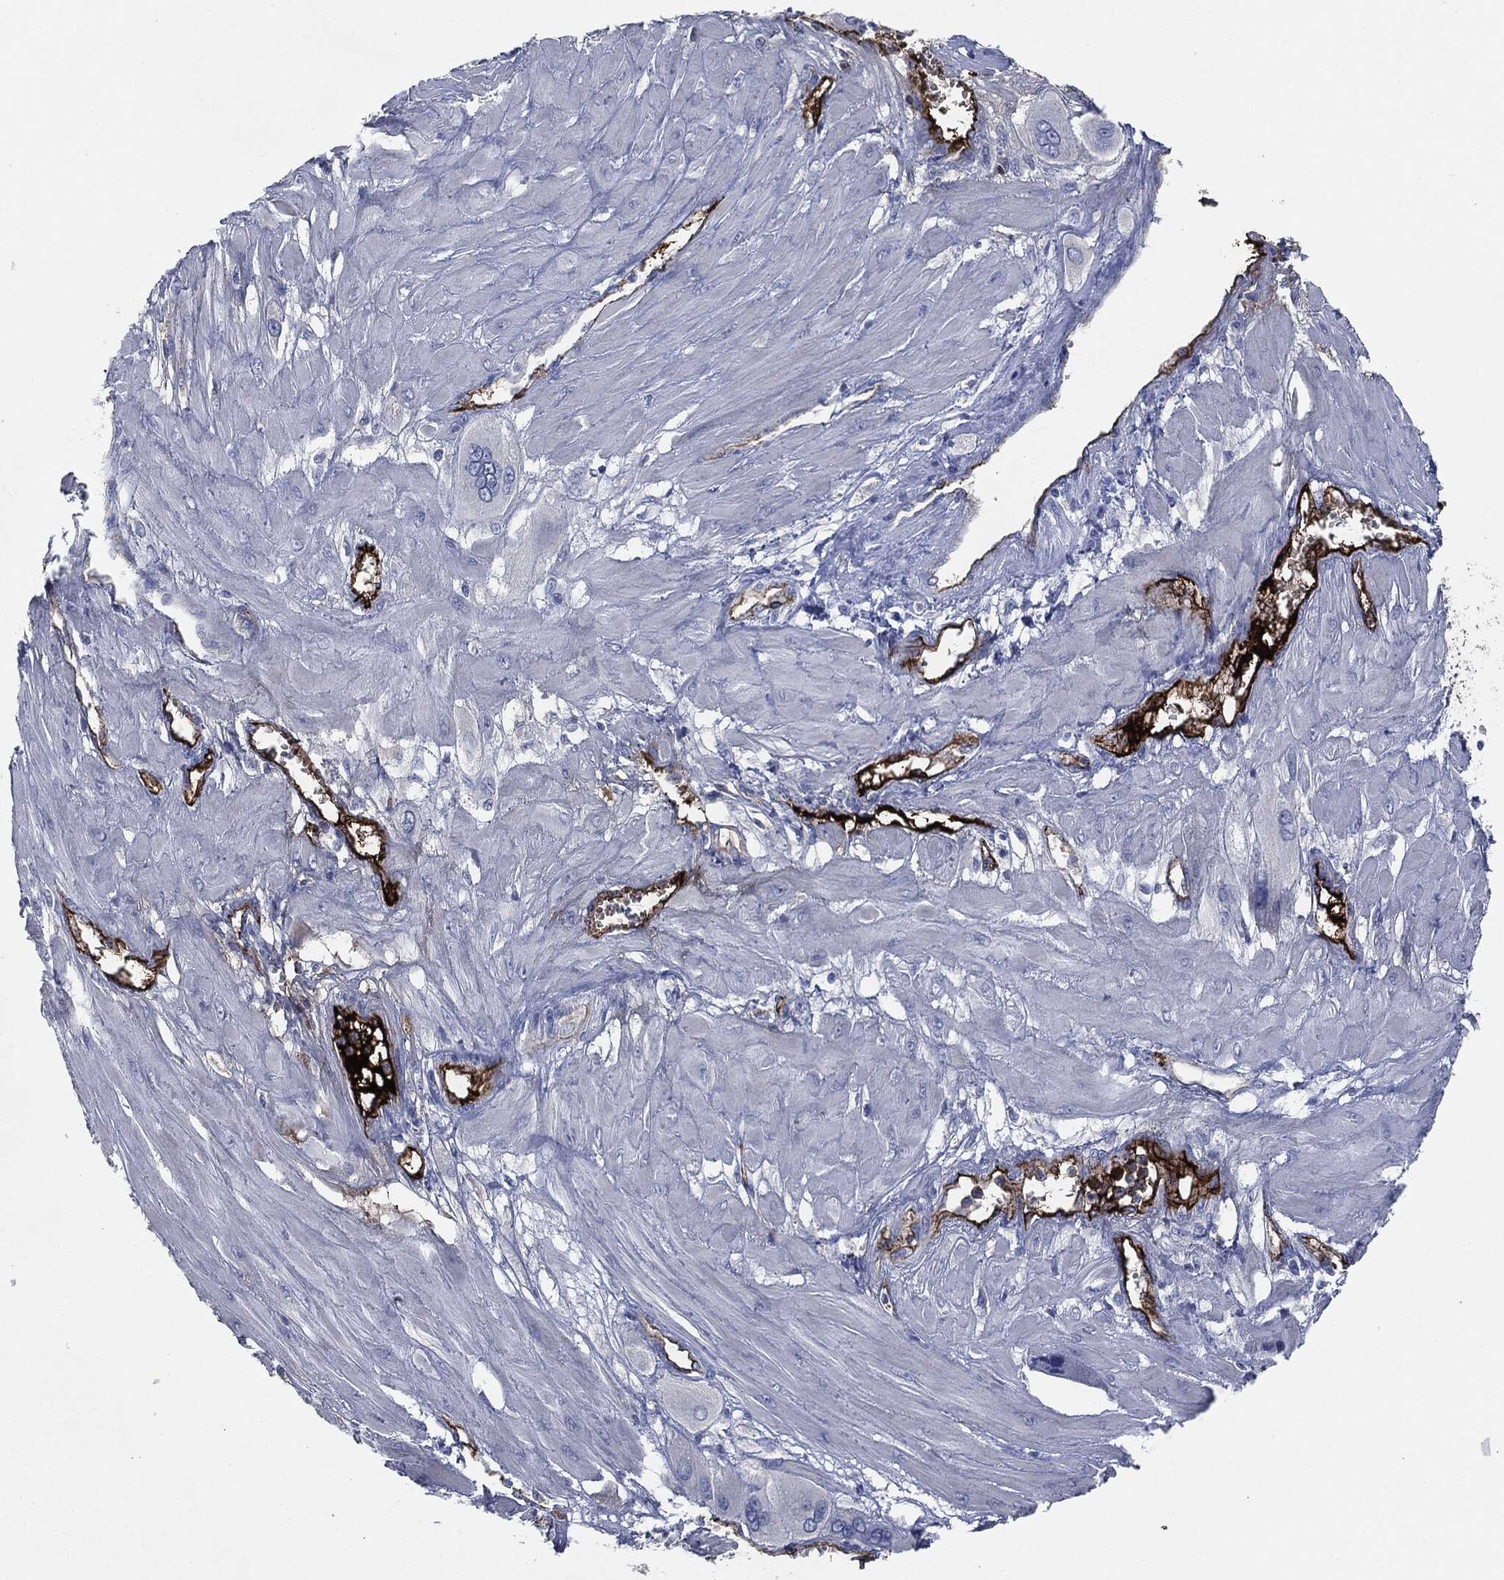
{"staining": {"intensity": "negative", "quantity": "none", "location": "none"}, "tissue": "cervical cancer", "cell_type": "Tumor cells", "image_type": "cancer", "snomed": [{"axis": "morphology", "description": "Squamous cell carcinoma, NOS"}, {"axis": "topography", "description": "Cervix"}], "caption": "This is an immunohistochemistry image of cervical cancer. There is no positivity in tumor cells.", "gene": "APOB", "patient": {"sex": "female", "age": 34}}